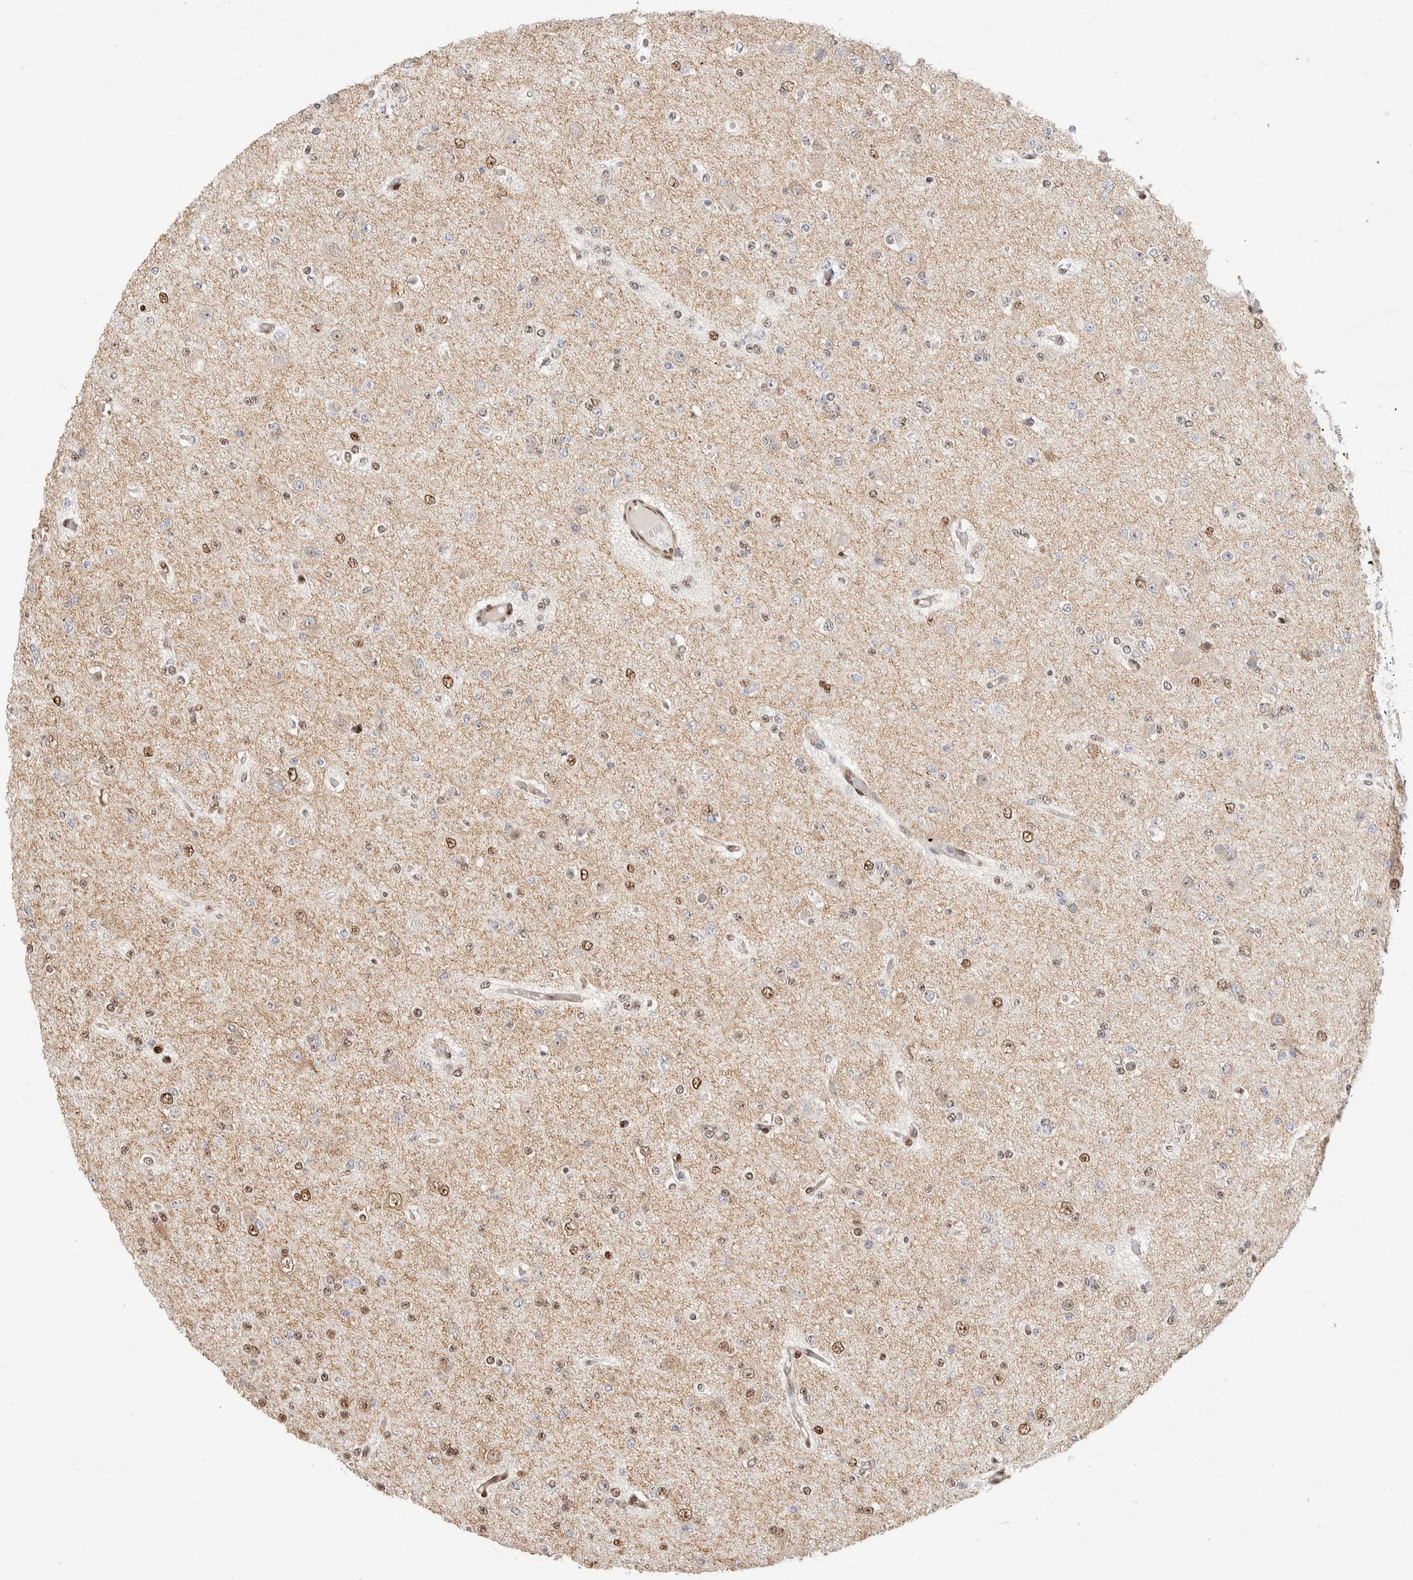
{"staining": {"intensity": "moderate", "quantity": "25%-75%", "location": "nuclear"}, "tissue": "glioma", "cell_type": "Tumor cells", "image_type": "cancer", "snomed": [{"axis": "morphology", "description": "Glioma, malignant, Low grade"}, {"axis": "topography", "description": "Brain"}], "caption": "An immunohistochemistry (IHC) micrograph of tumor tissue is shown. Protein staining in brown labels moderate nuclear positivity in malignant glioma (low-grade) within tumor cells.", "gene": "NSMAF", "patient": {"sex": "female", "age": 22}}